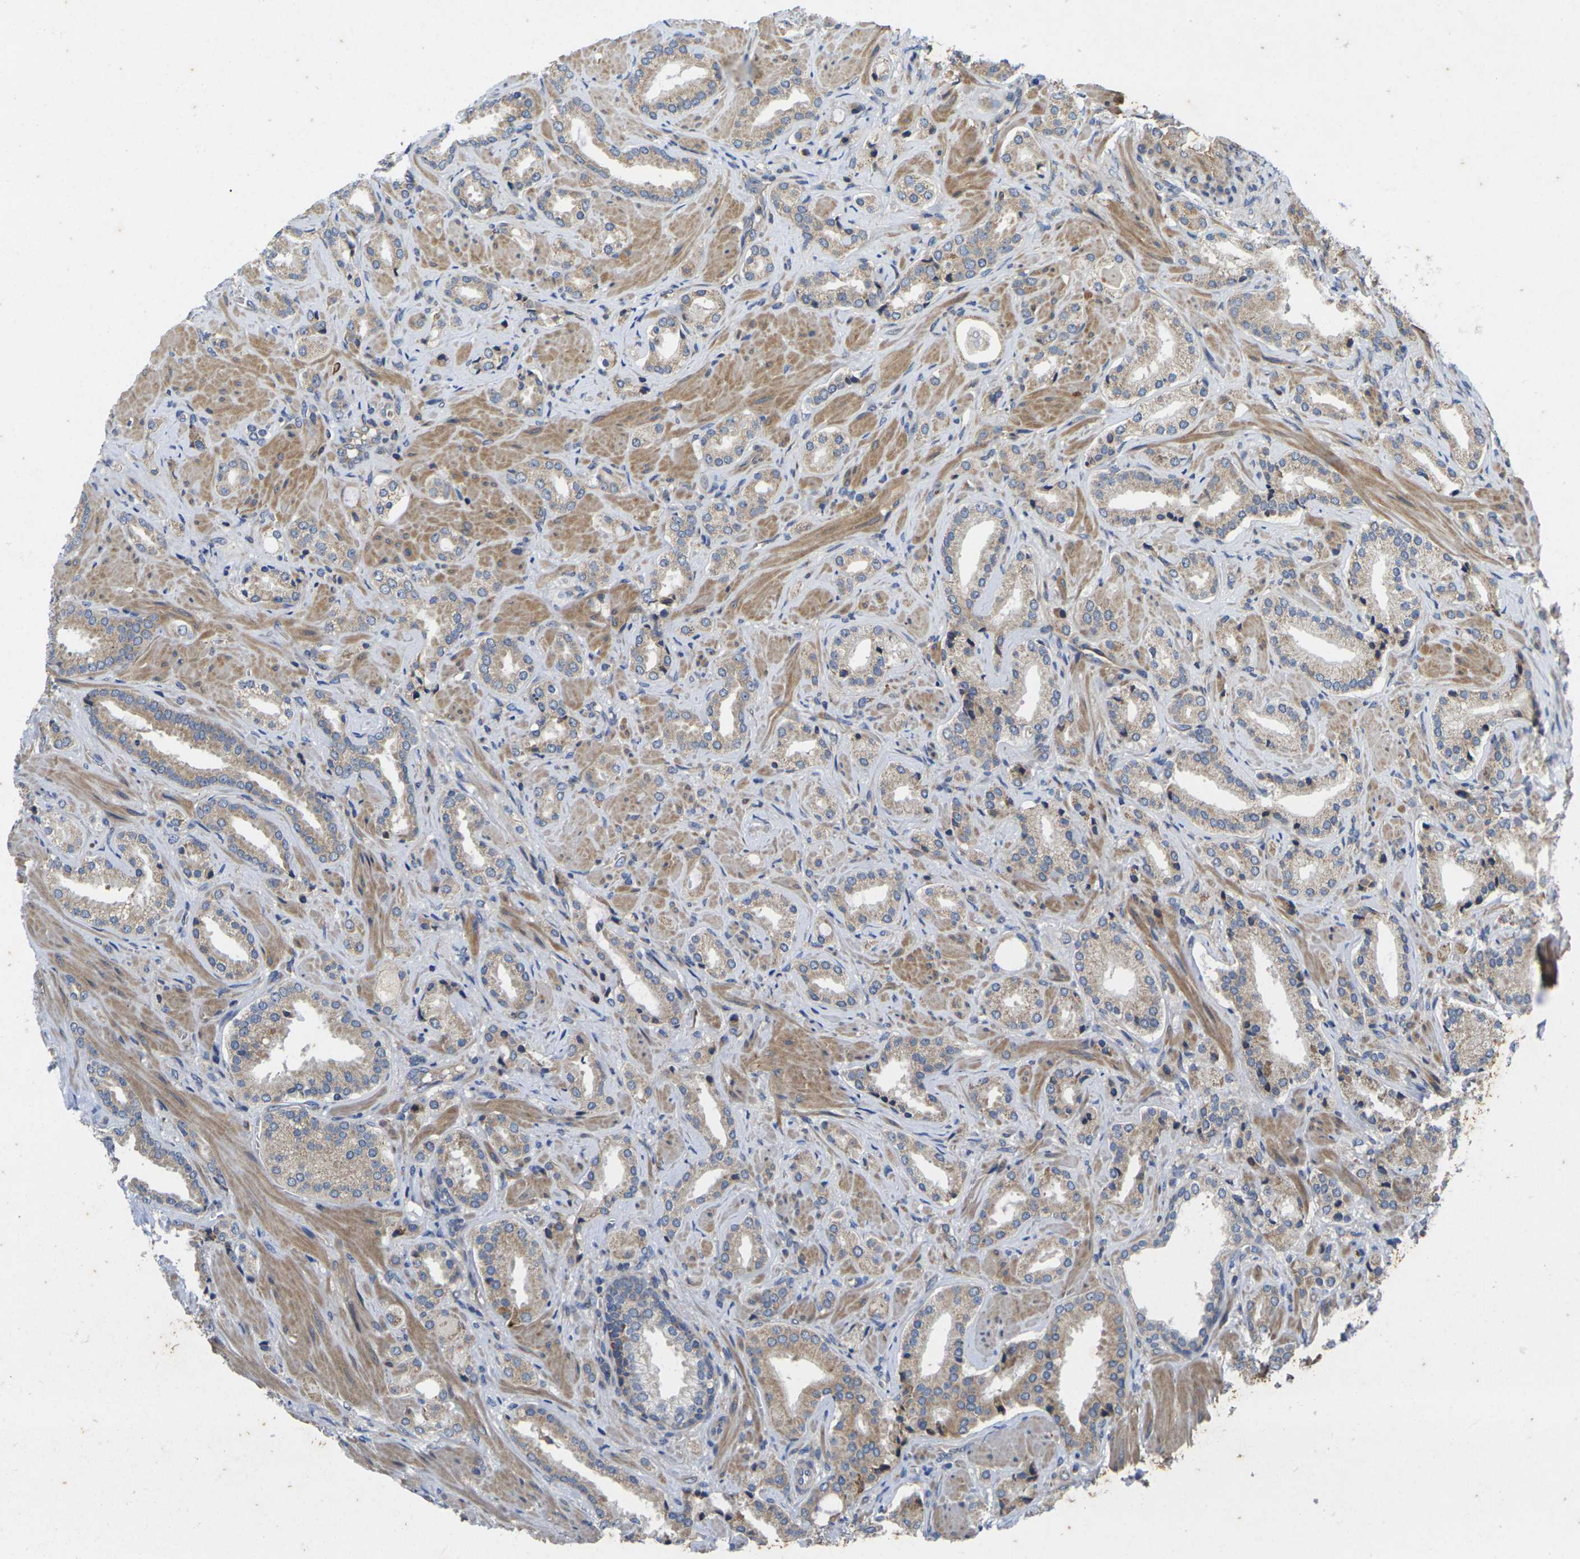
{"staining": {"intensity": "moderate", "quantity": ">75%", "location": "cytoplasmic/membranous"}, "tissue": "prostate cancer", "cell_type": "Tumor cells", "image_type": "cancer", "snomed": [{"axis": "morphology", "description": "Adenocarcinoma, High grade"}, {"axis": "topography", "description": "Prostate"}], "caption": "Immunohistochemistry (IHC) staining of prostate adenocarcinoma (high-grade), which displays medium levels of moderate cytoplasmic/membranous positivity in about >75% of tumor cells indicating moderate cytoplasmic/membranous protein expression. The staining was performed using DAB (brown) for protein detection and nuclei were counterstained in hematoxylin (blue).", "gene": "KIF1B", "patient": {"sex": "male", "age": 64}}